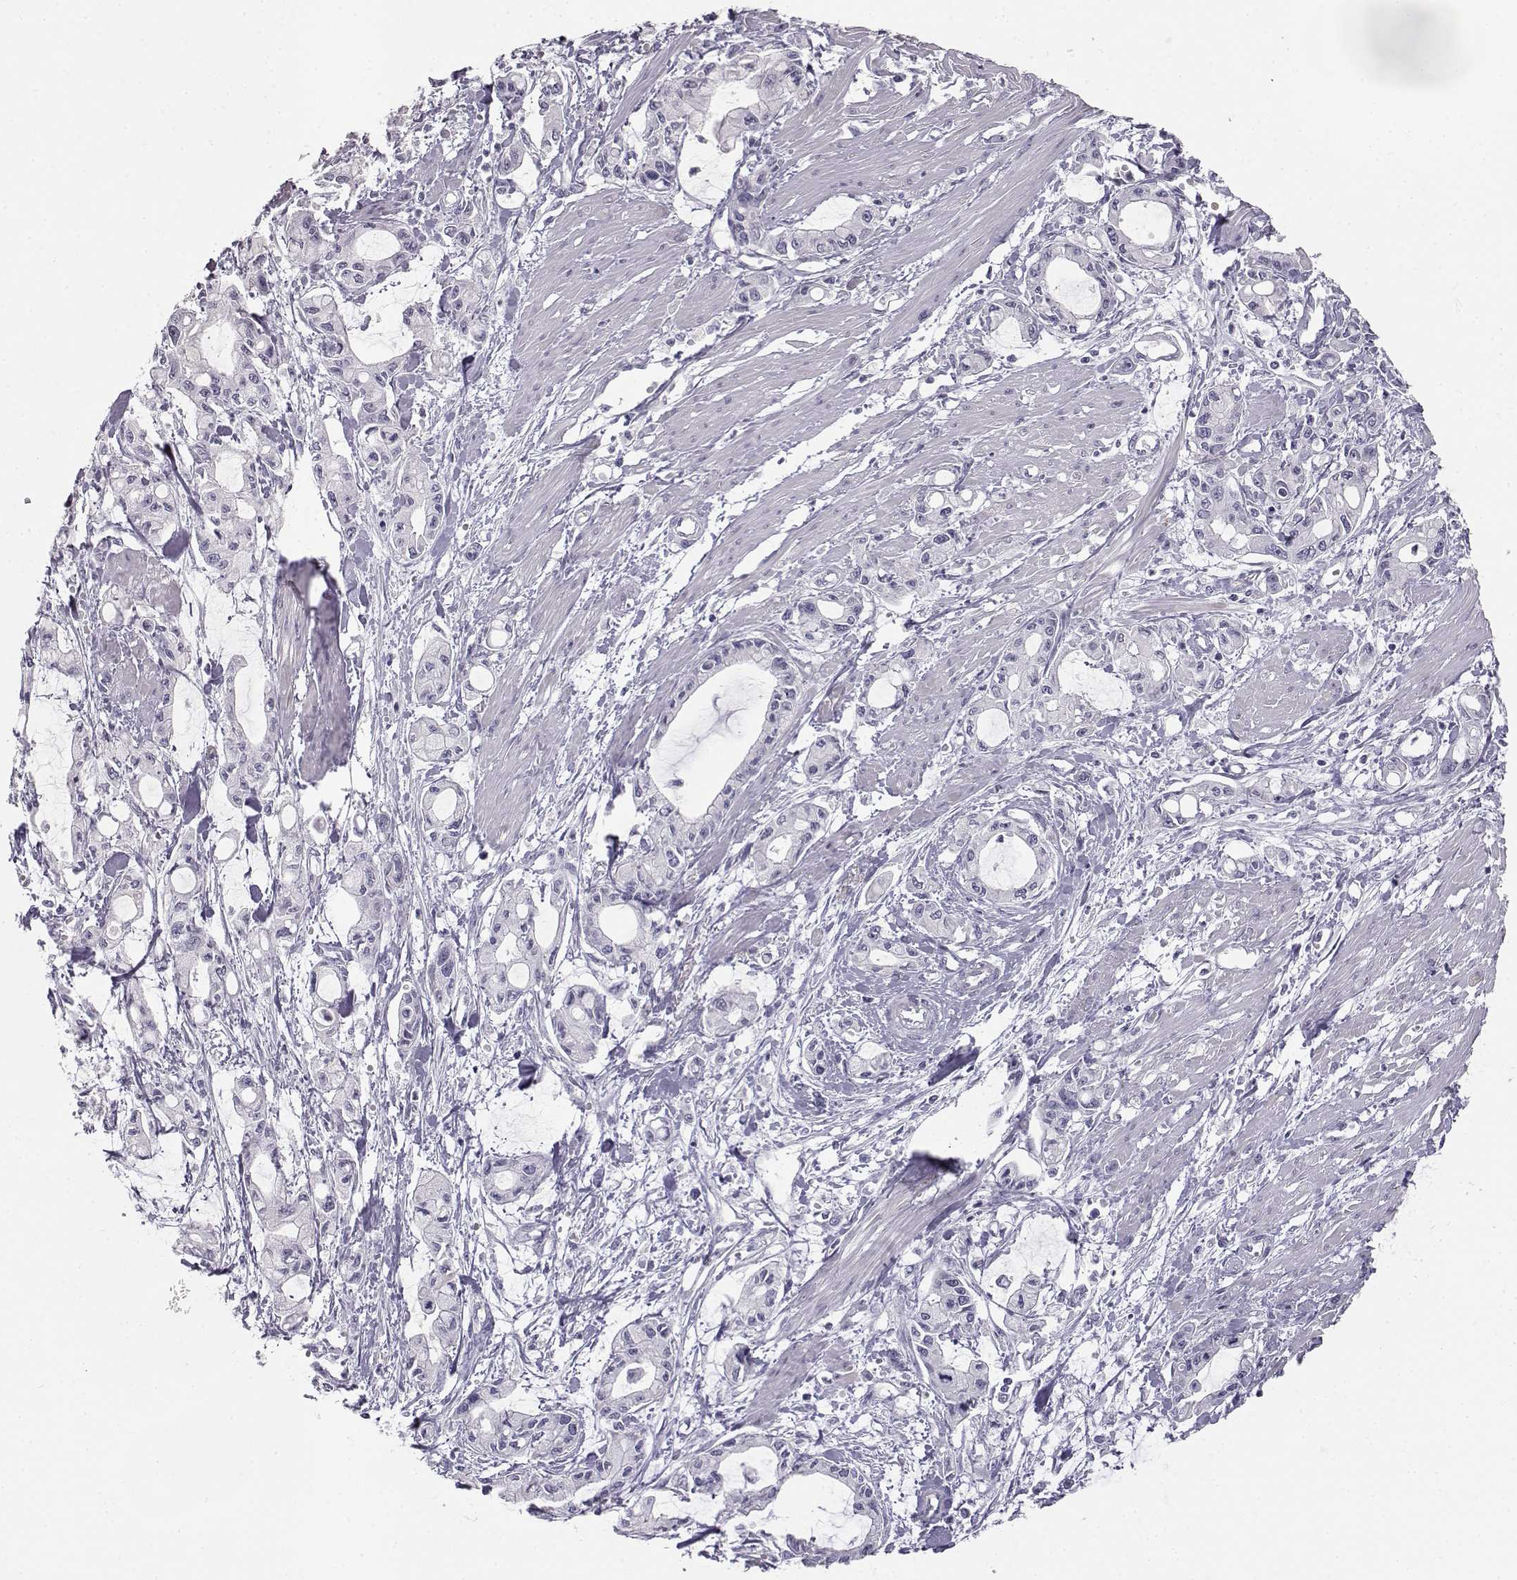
{"staining": {"intensity": "negative", "quantity": "none", "location": "none"}, "tissue": "pancreatic cancer", "cell_type": "Tumor cells", "image_type": "cancer", "snomed": [{"axis": "morphology", "description": "Adenocarcinoma, NOS"}, {"axis": "topography", "description": "Pancreas"}], "caption": "Tumor cells show no significant staining in pancreatic adenocarcinoma.", "gene": "MYCBPAP", "patient": {"sex": "male", "age": 48}}